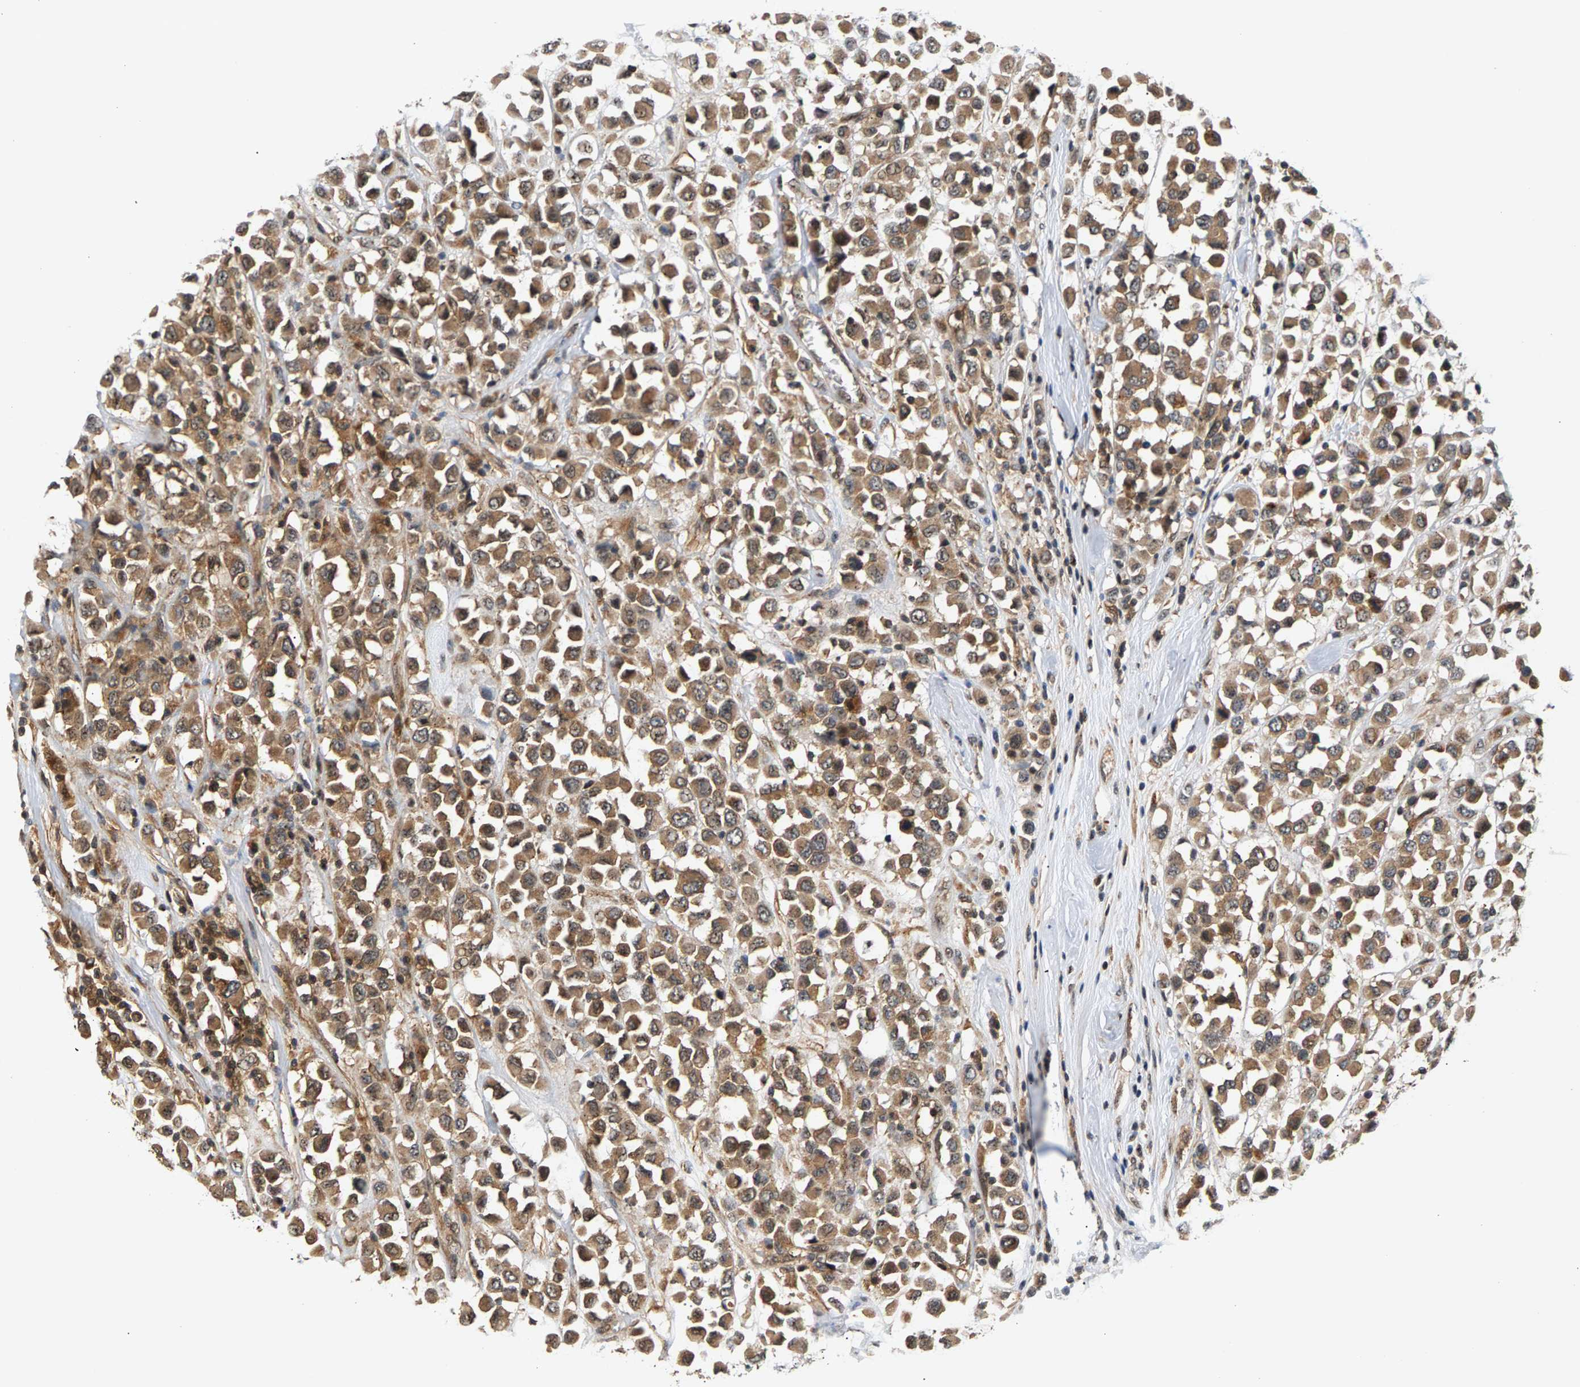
{"staining": {"intensity": "moderate", "quantity": ">75%", "location": "cytoplasmic/membranous"}, "tissue": "breast cancer", "cell_type": "Tumor cells", "image_type": "cancer", "snomed": [{"axis": "morphology", "description": "Duct carcinoma"}, {"axis": "topography", "description": "Breast"}], "caption": "Moderate cytoplasmic/membranous expression is seen in about >75% of tumor cells in invasive ductal carcinoma (breast).", "gene": "MAP2K5", "patient": {"sex": "female", "age": 61}}